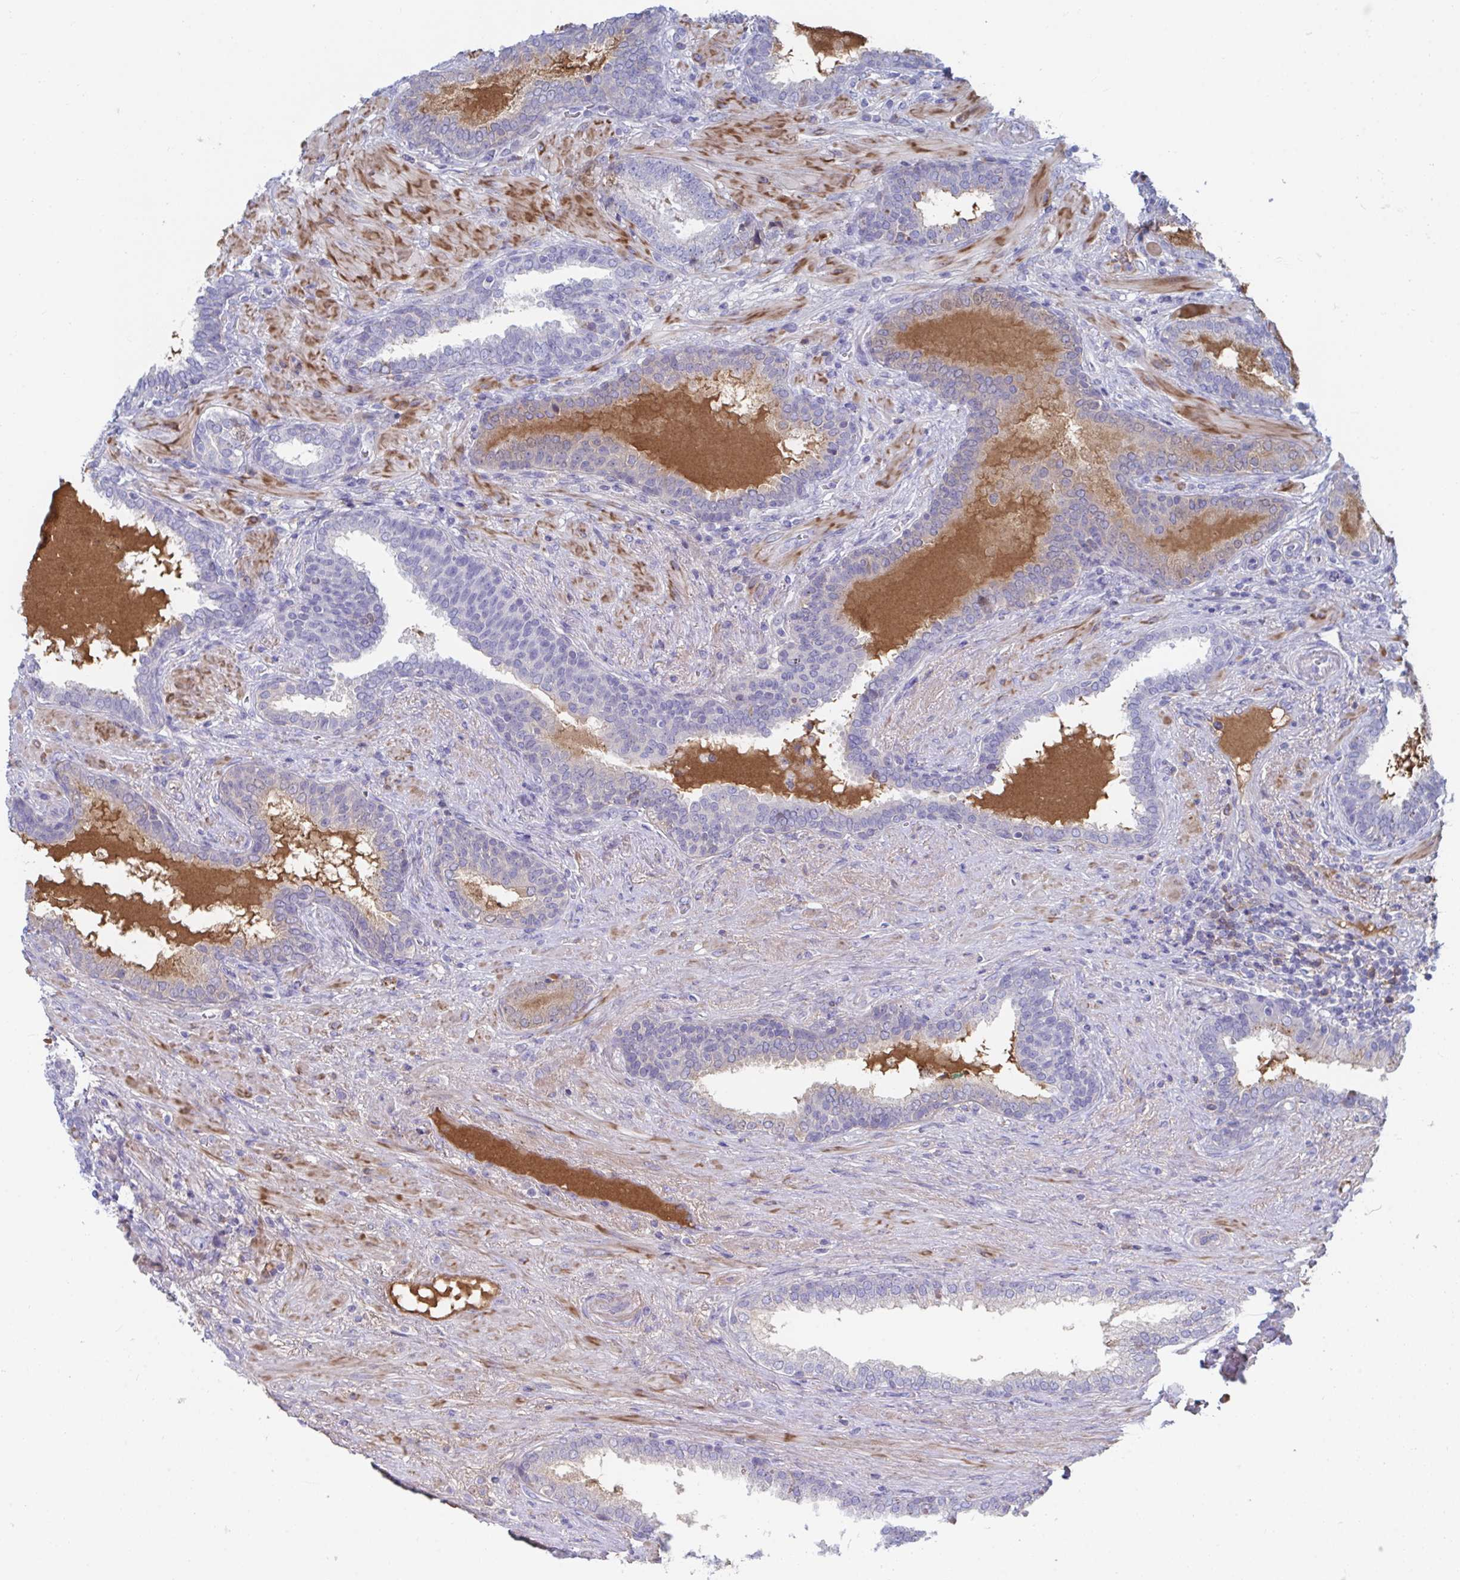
{"staining": {"intensity": "negative", "quantity": "none", "location": "none"}, "tissue": "prostate cancer", "cell_type": "Tumor cells", "image_type": "cancer", "snomed": [{"axis": "morphology", "description": "Adenocarcinoma, High grade"}, {"axis": "topography", "description": "Prostate"}], "caption": "The IHC photomicrograph has no significant positivity in tumor cells of prostate cancer (adenocarcinoma (high-grade)) tissue.", "gene": "TNFAIP6", "patient": {"sex": "male", "age": 72}}